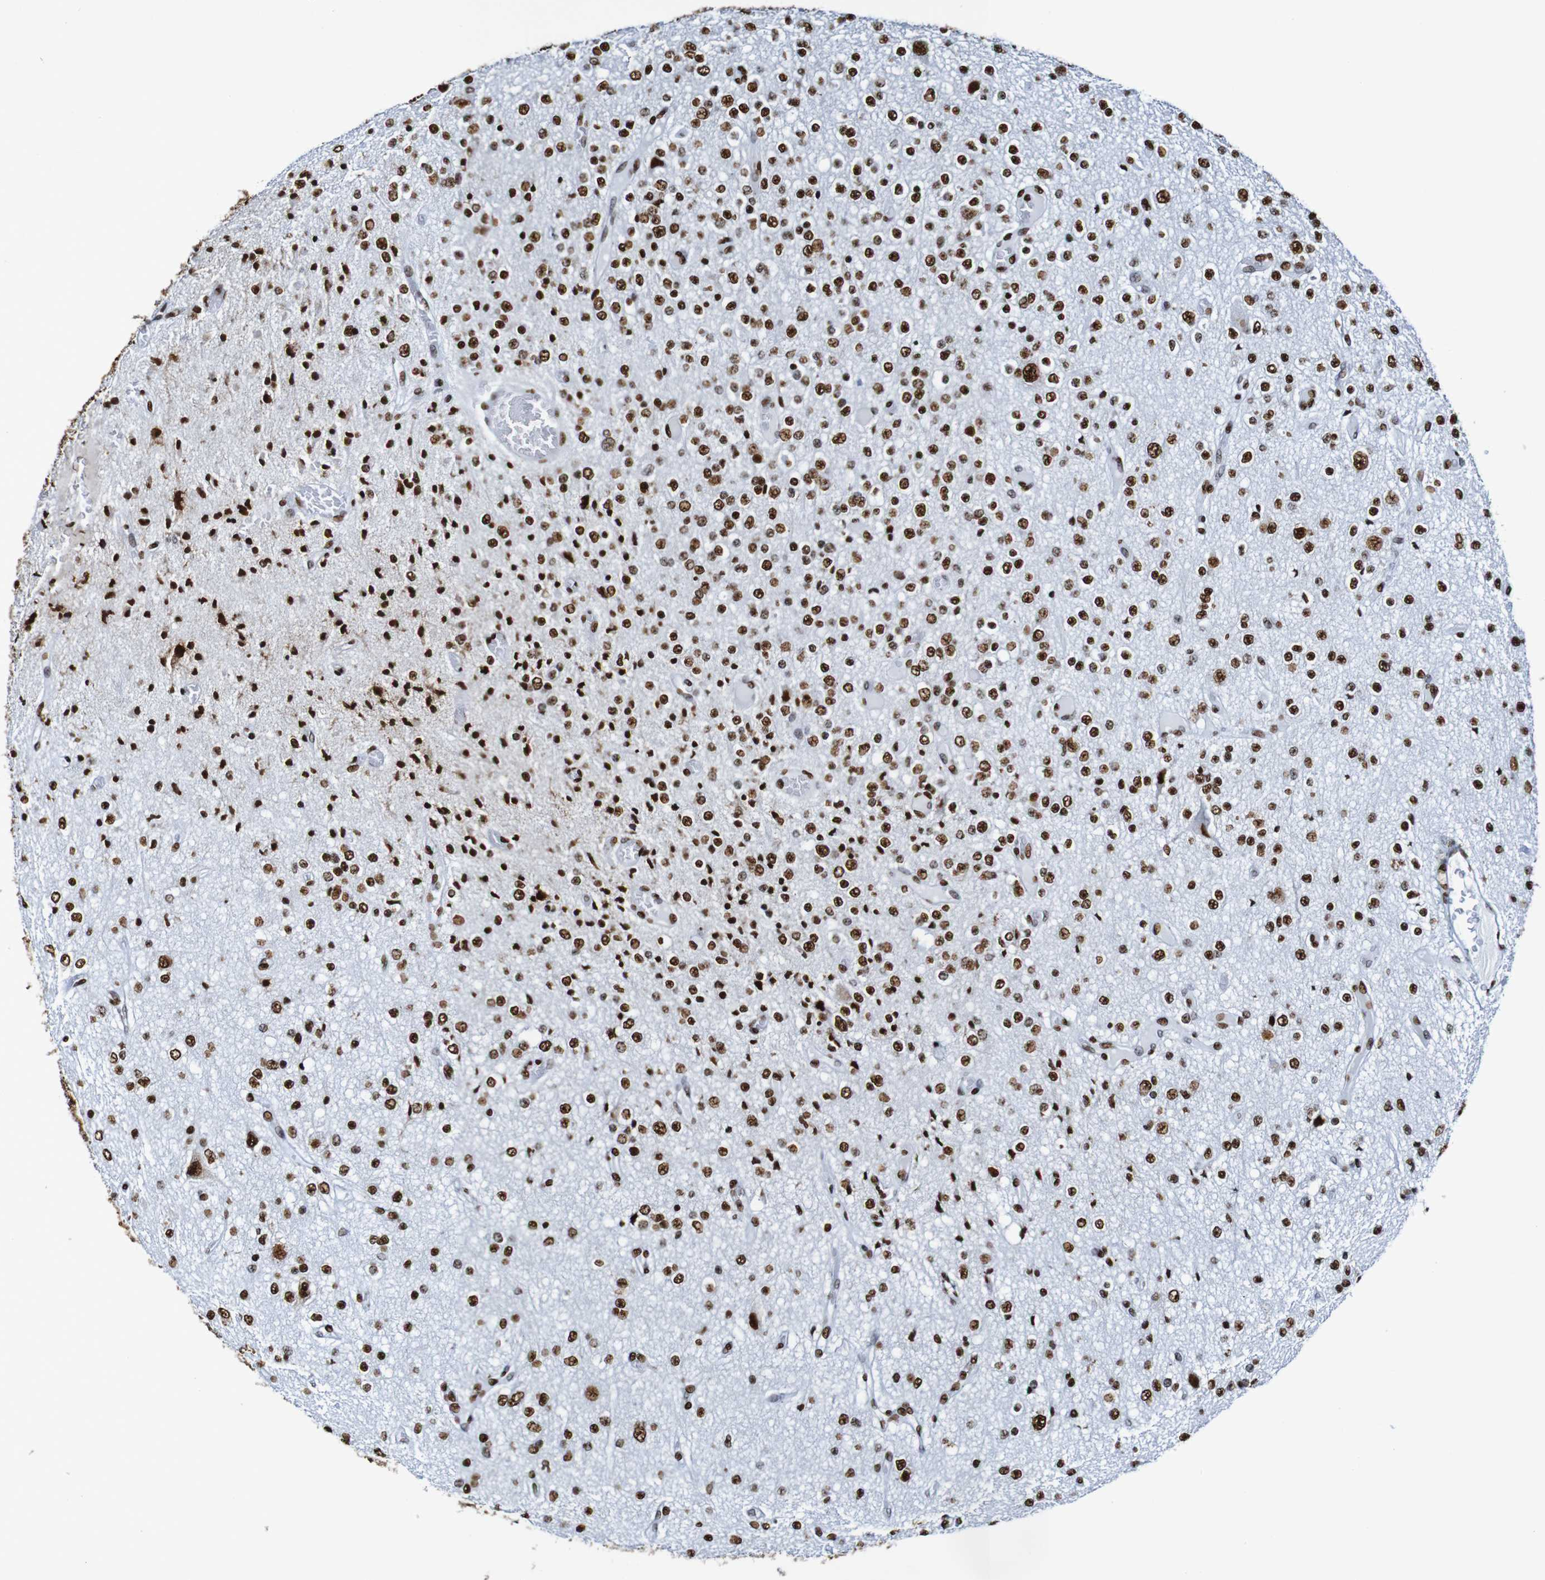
{"staining": {"intensity": "strong", "quantity": ">75%", "location": "nuclear"}, "tissue": "glioma", "cell_type": "Tumor cells", "image_type": "cancer", "snomed": [{"axis": "morphology", "description": "Glioma, malignant, Low grade"}, {"axis": "topography", "description": "Brain"}], "caption": "A brown stain highlights strong nuclear positivity of a protein in human glioma tumor cells.", "gene": "SRSF3", "patient": {"sex": "male", "age": 38}}